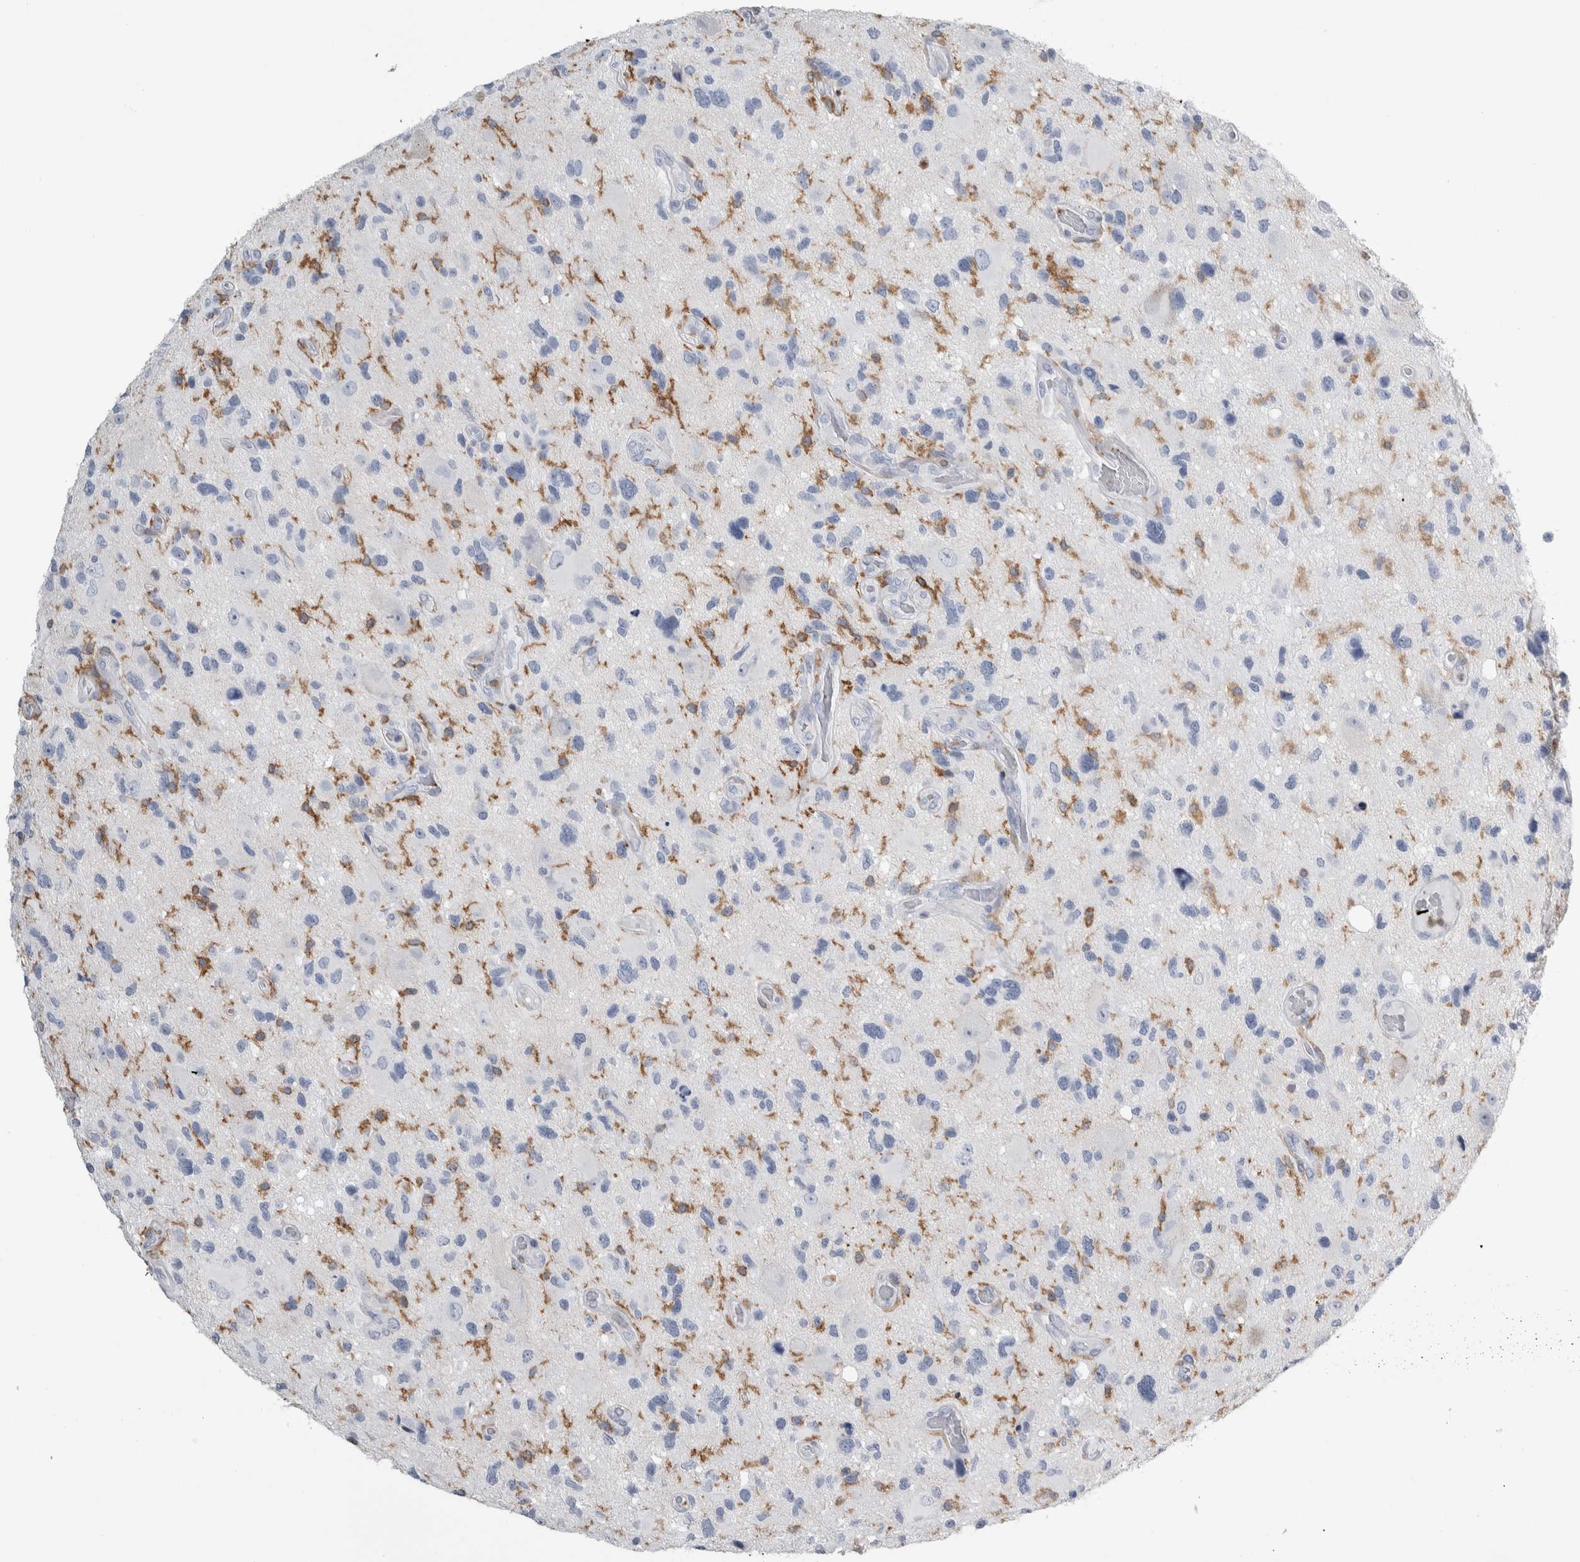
{"staining": {"intensity": "negative", "quantity": "none", "location": "none"}, "tissue": "glioma", "cell_type": "Tumor cells", "image_type": "cancer", "snomed": [{"axis": "morphology", "description": "Glioma, malignant, High grade"}, {"axis": "topography", "description": "Brain"}], "caption": "The IHC histopathology image has no significant expression in tumor cells of glioma tissue.", "gene": "SKAP2", "patient": {"sex": "male", "age": 33}}